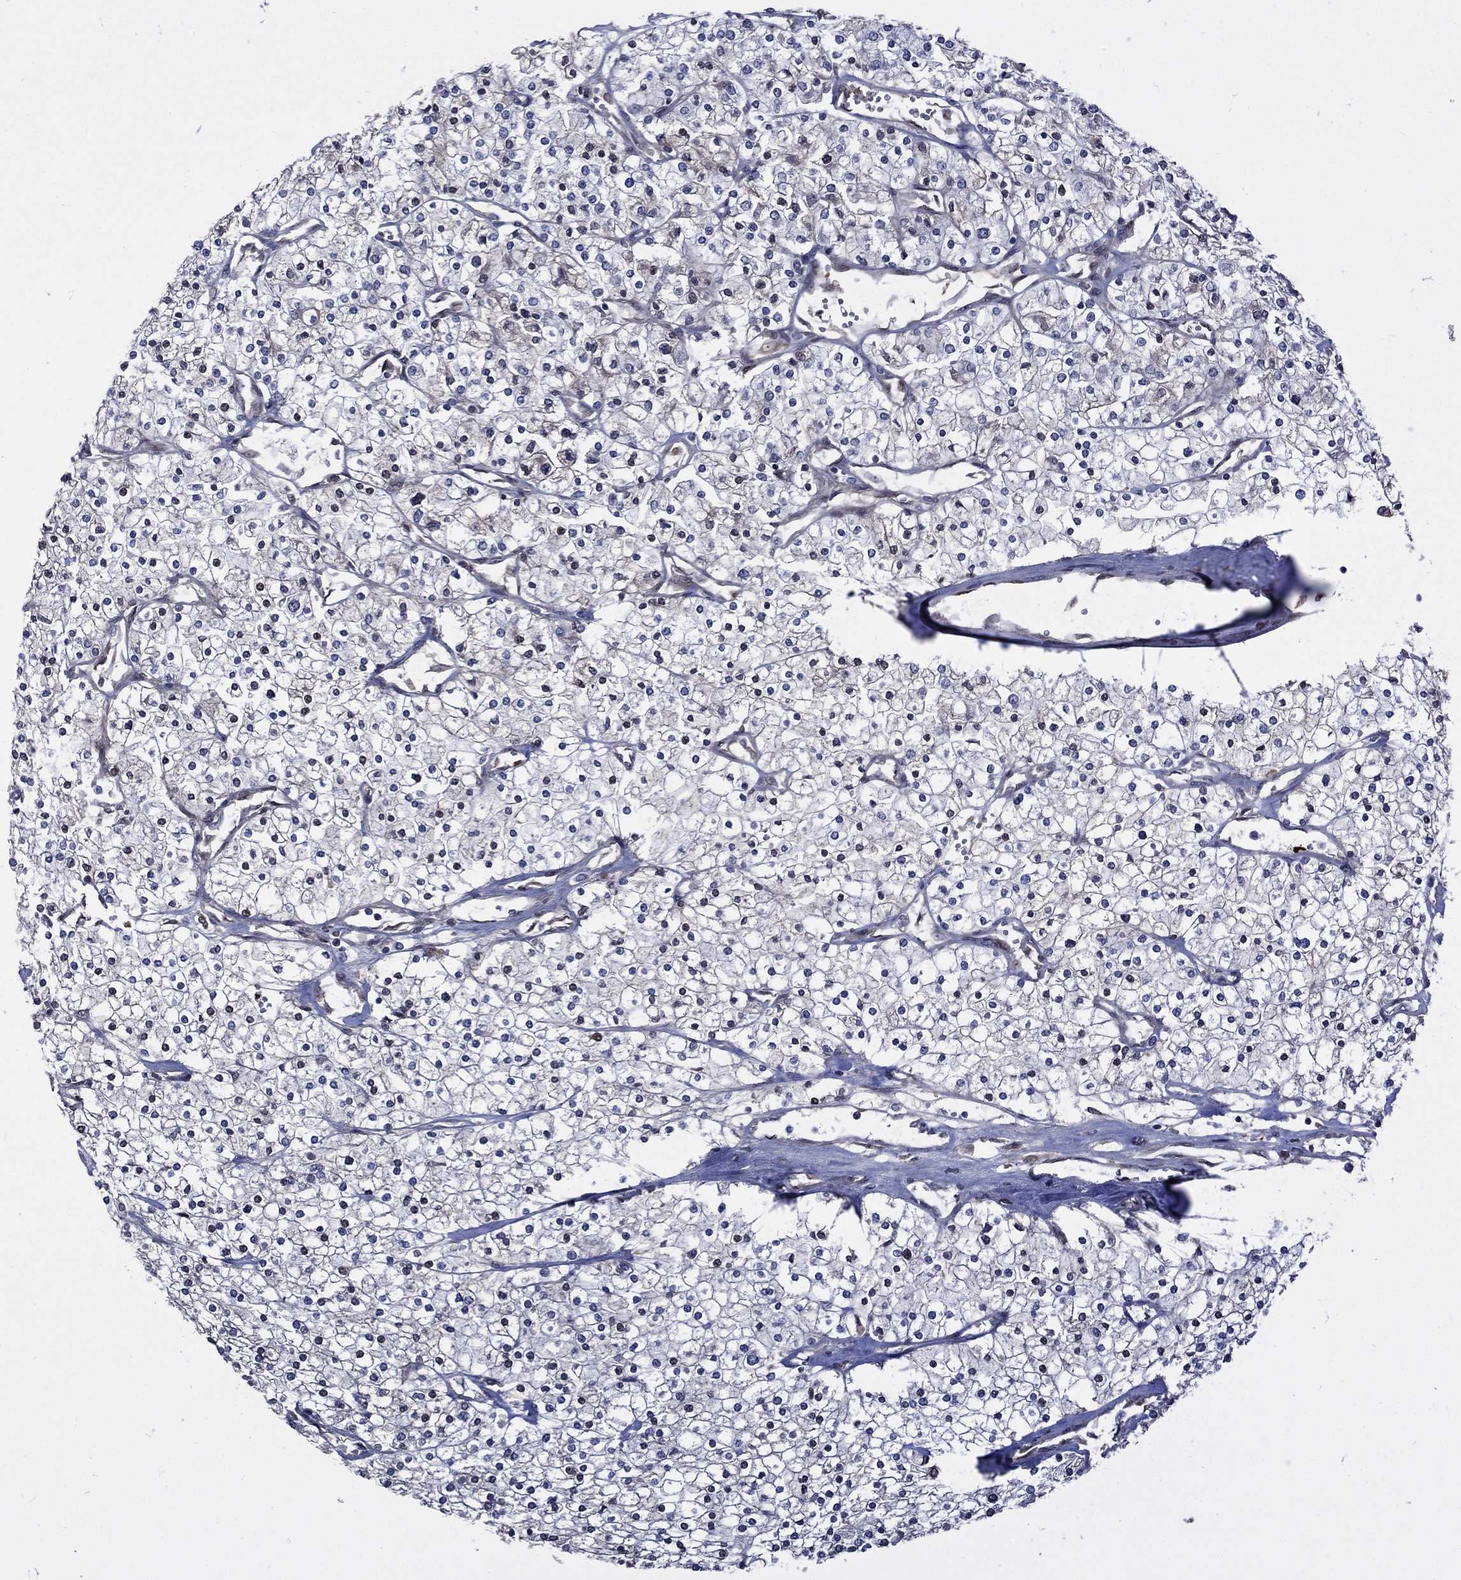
{"staining": {"intensity": "negative", "quantity": "none", "location": "none"}, "tissue": "renal cancer", "cell_type": "Tumor cells", "image_type": "cancer", "snomed": [{"axis": "morphology", "description": "Adenocarcinoma, NOS"}, {"axis": "topography", "description": "Kidney"}], "caption": "Adenocarcinoma (renal) was stained to show a protein in brown. There is no significant staining in tumor cells.", "gene": "CETN3", "patient": {"sex": "male", "age": 80}}